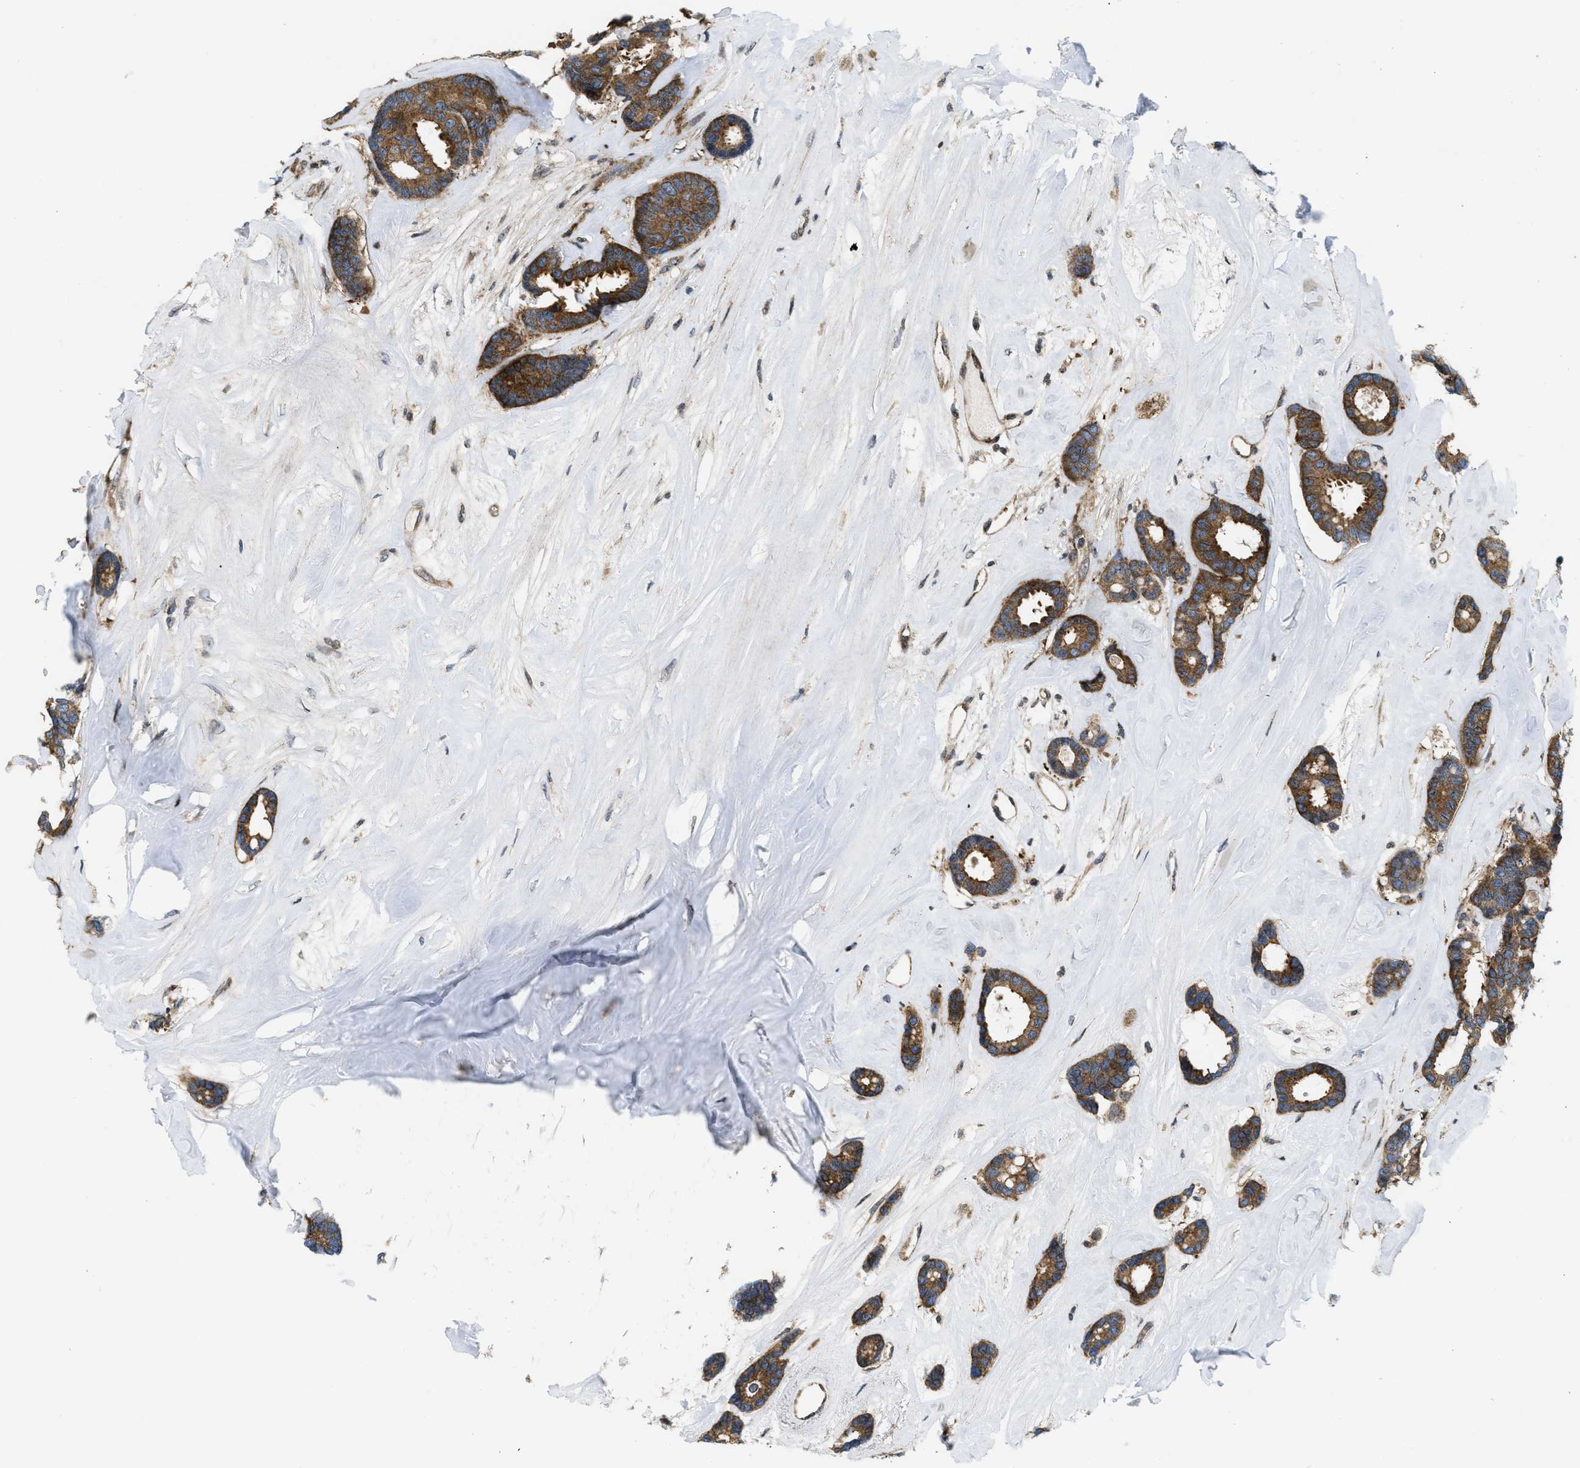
{"staining": {"intensity": "strong", "quantity": ">75%", "location": "cytoplasmic/membranous"}, "tissue": "breast cancer", "cell_type": "Tumor cells", "image_type": "cancer", "snomed": [{"axis": "morphology", "description": "Duct carcinoma"}, {"axis": "topography", "description": "Breast"}], "caption": "Human infiltrating ductal carcinoma (breast) stained with a brown dye shows strong cytoplasmic/membranous positive staining in about >75% of tumor cells.", "gene": "PPP2CB", "patient": {"sex": "female", "age": 87}}